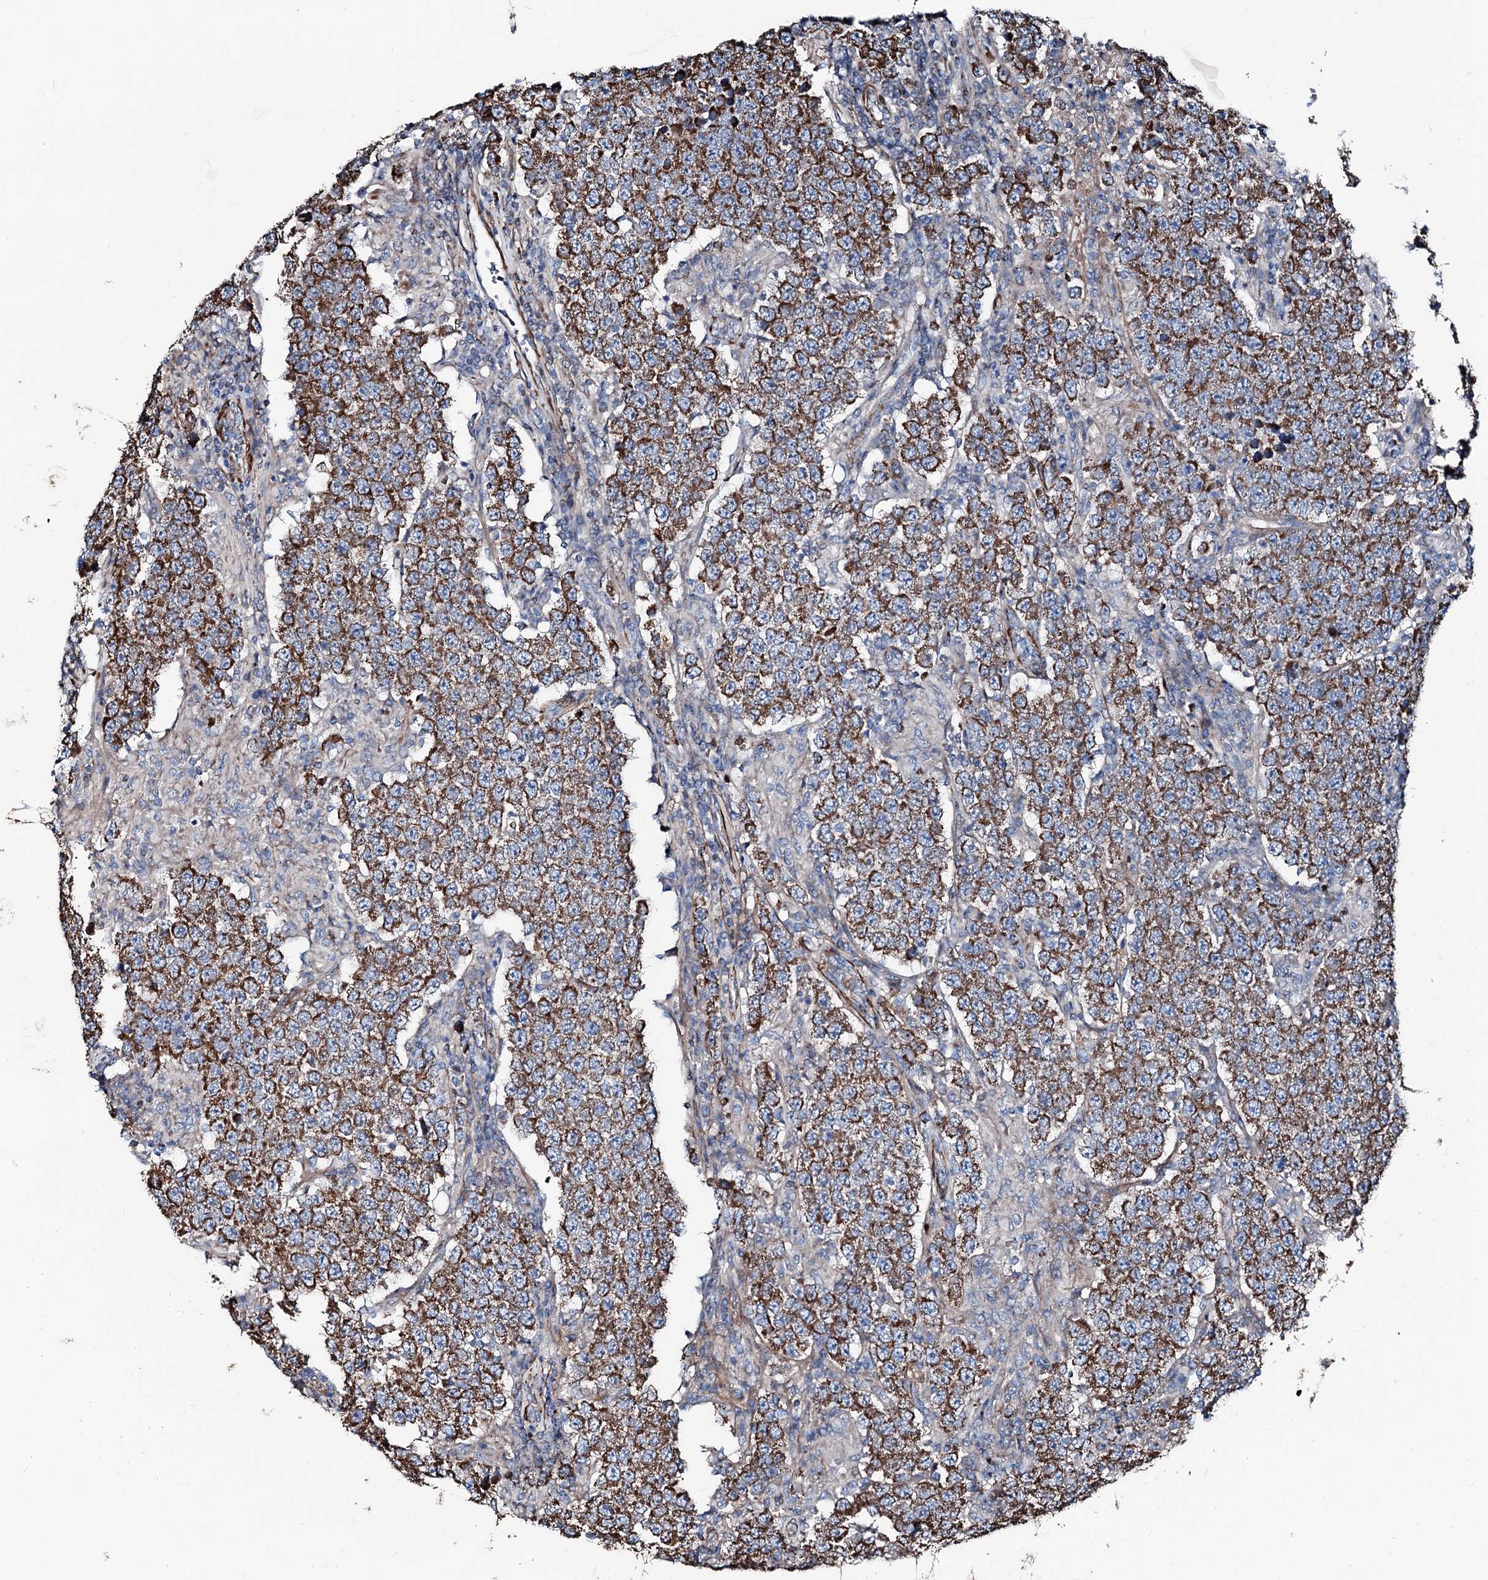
{"staining": {"intensity": "strong", "quantity": ">75%", "location": "cytoplasmic/membranous"}, "tissue": "testis cancer", "cell_type": "Tumor cells", "image_type": "cancer", "snomed": [{"axis": "morphology", "description": "Normal tissue, NOS"}, {"axis": "morphology", "description": "Urothelial carcinoma, High grade"}, {"axis": "morphology", "description": "Seminoma, NOS"}, {"axis": "morphology", "description": "Carcinoma, Embryonal, NOS"}, {"axis": "topography", "description": "Urinary bladder"}, {"axis": "topography", "description": "Testis"}], "caption": "Strong cytoplasmic/membranous expression for a protein is identified in about >75% of tumor cells of seminoma (testis) using immunohistochemistry (IHC).", "gene": "DDIAS", "patient": {"sex": "male", "age": 41}}